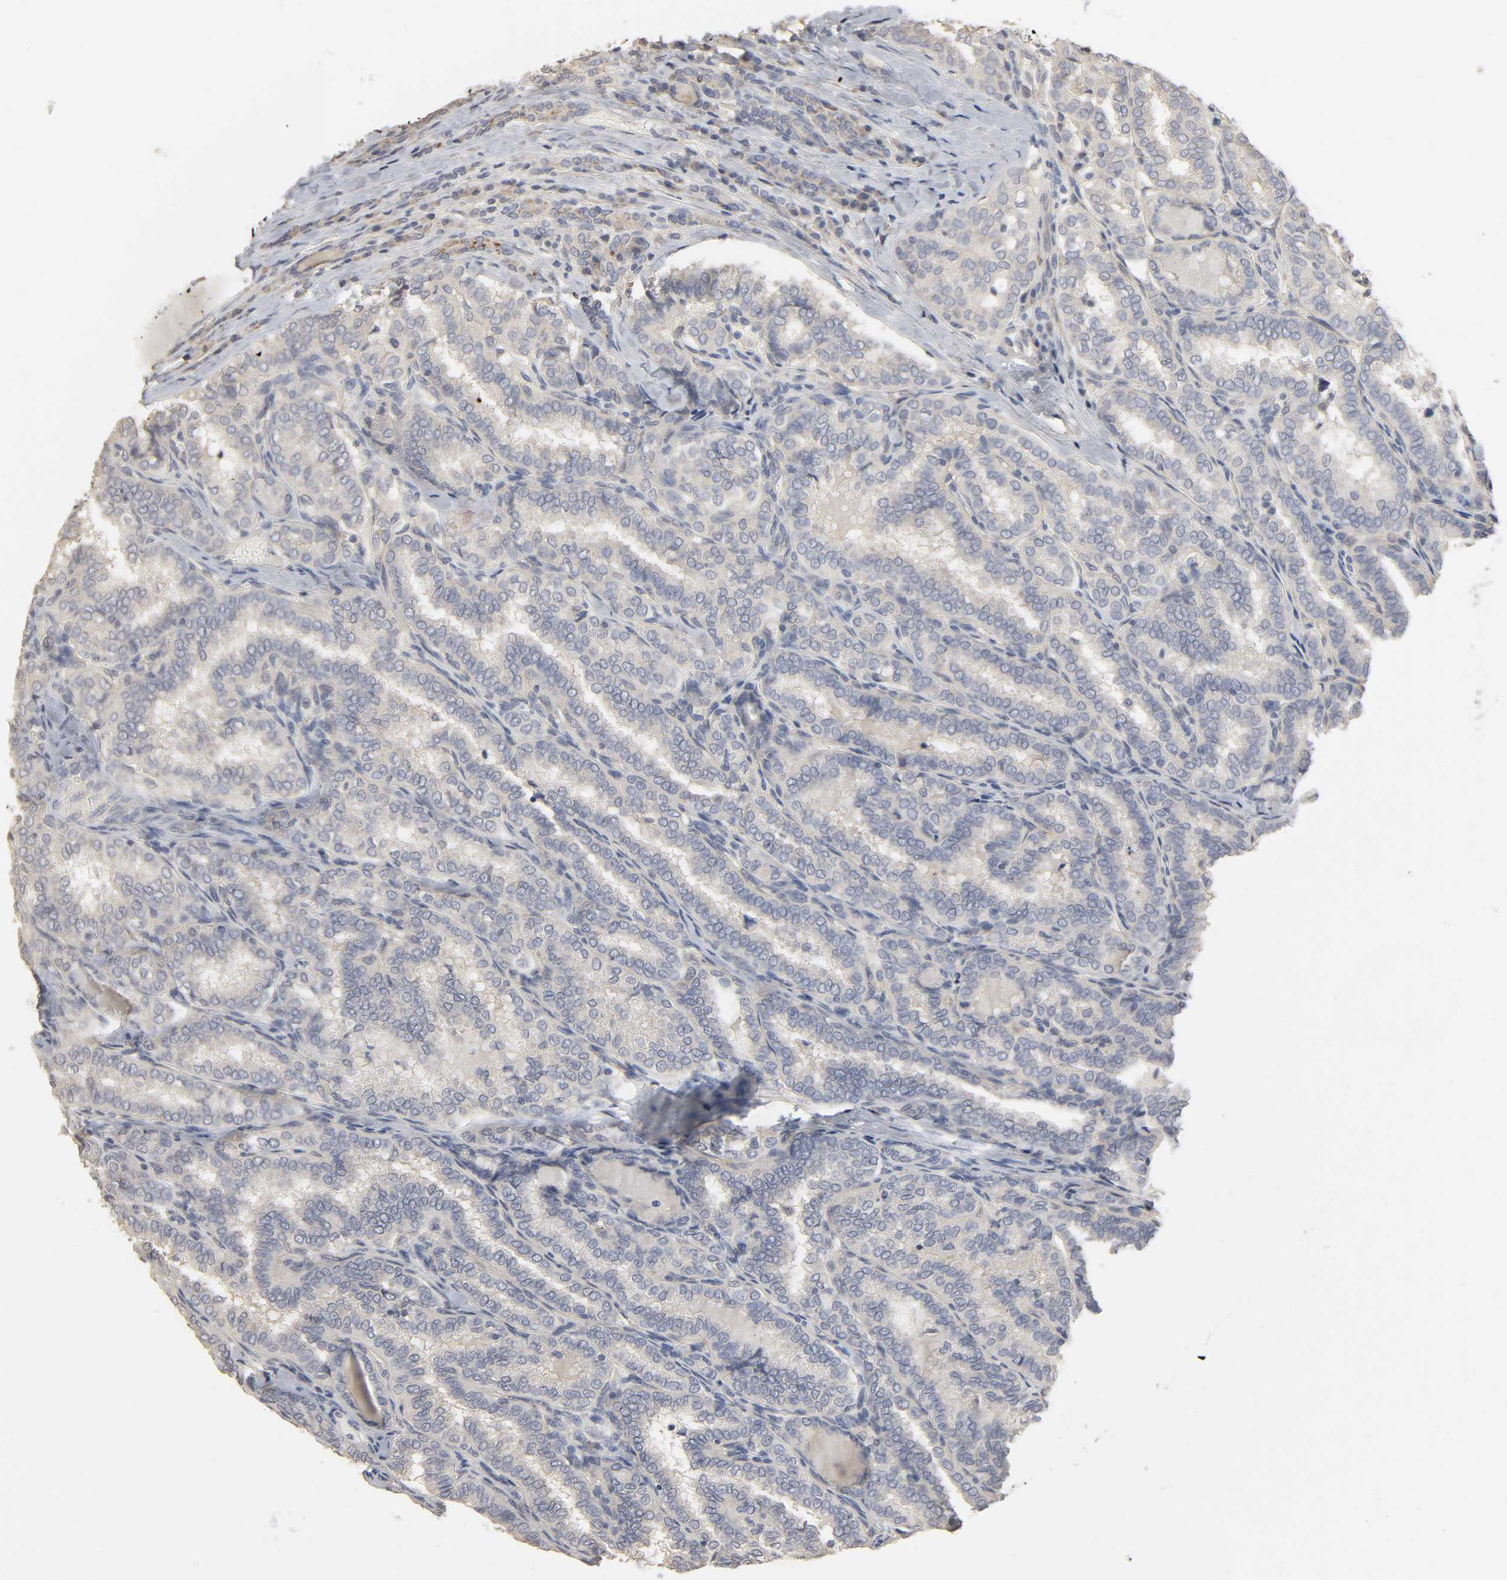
{"staining": {"intensity": "negative", "quantity": "none", "location": "none"}, "tissue": "thyroid cancer", "cell_type": "Tumor cells", "image_type": "cancer", "snomed": [{"axis": "morphology", "description": "Papillary adenocarcinoma, NOS"}, {"axis": "topography", "description": "Thyroid gland"}], "caption": "Tumor cells show no significant protein staining in thyroid cancer (papillary adenocarcinoma).", "gene": "SLC10A2", "patient": {"sex": "female", "age": 30}}